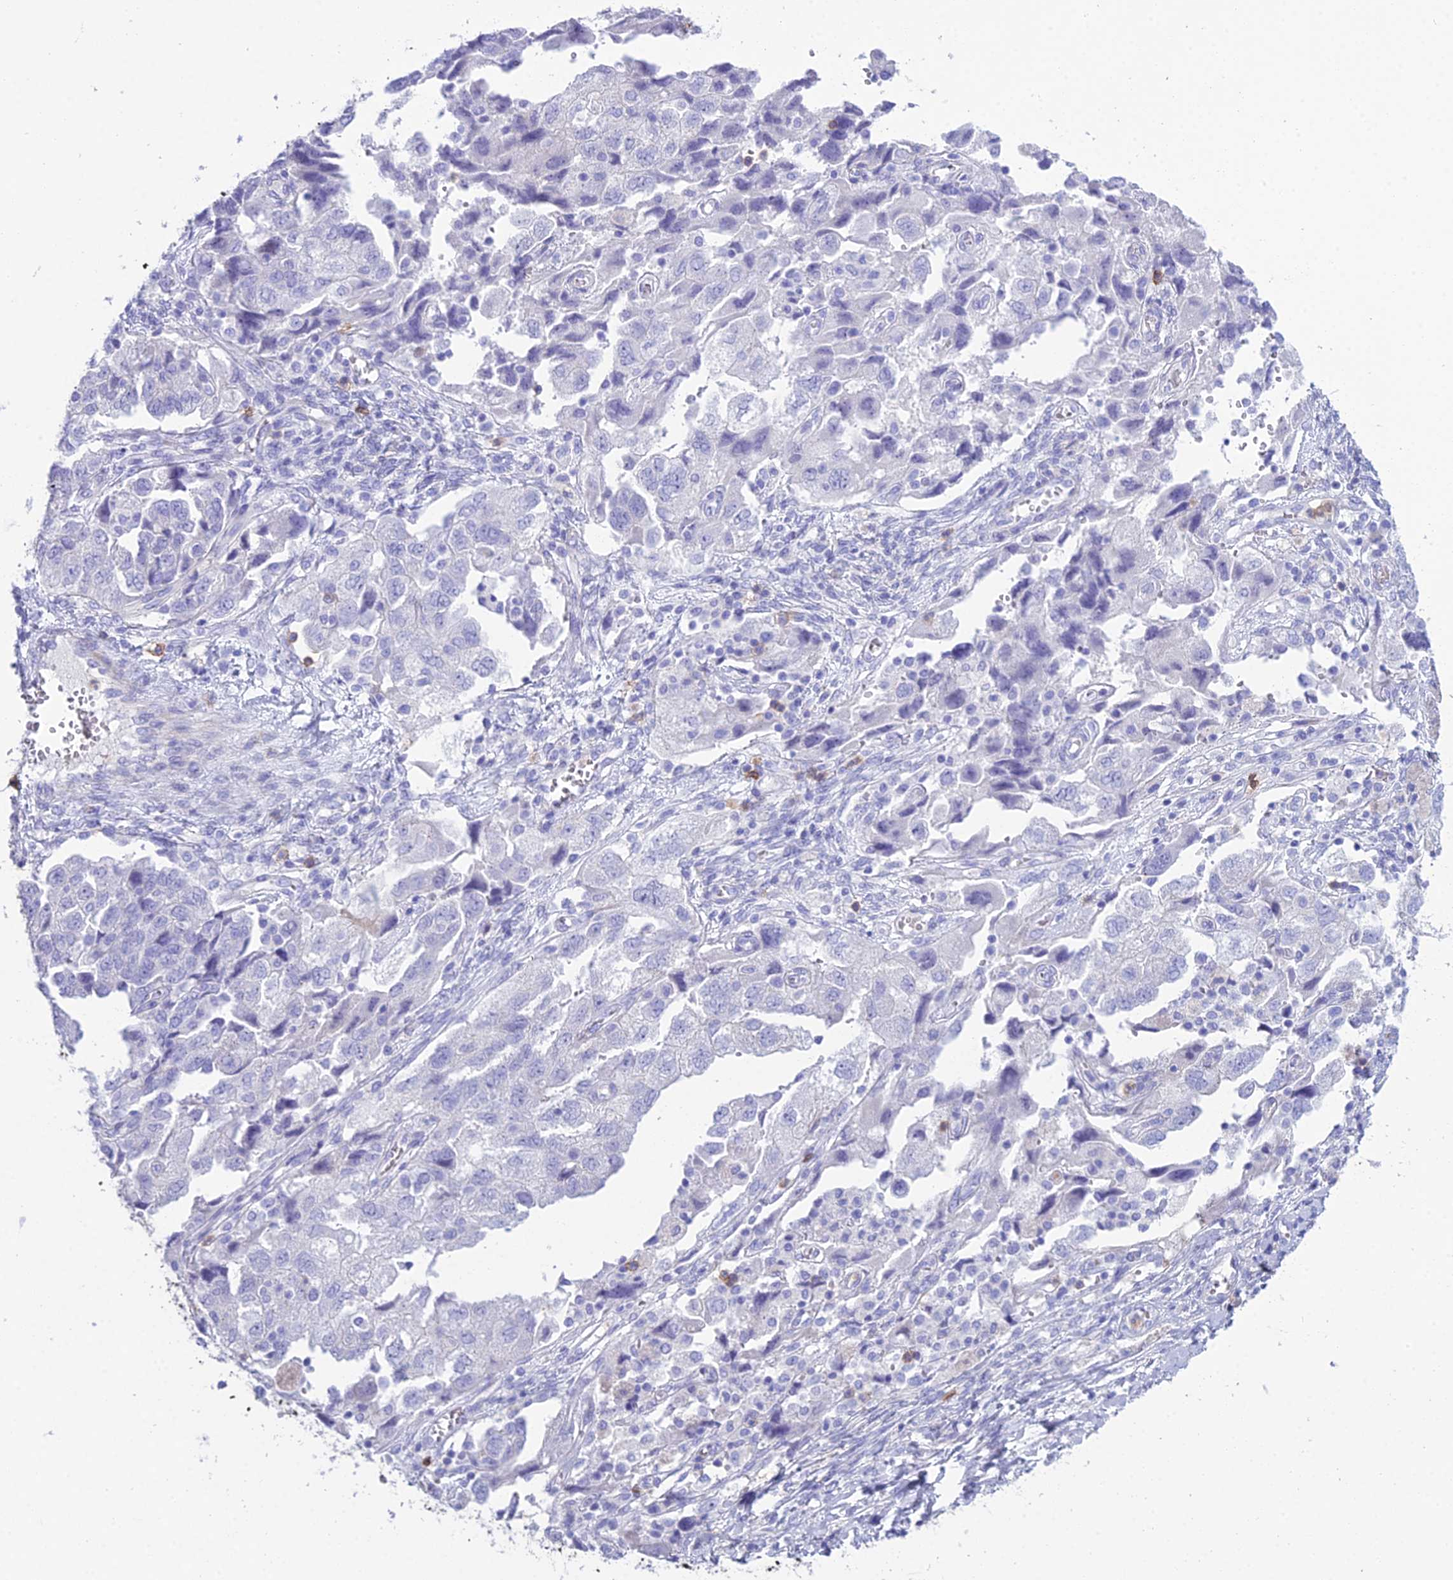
{"staining": {"intensity": "negative", "quantity": "none", "location": "none"}, "tissue": "ovarian cancer", "cell_type": "Tumor cells", "image_type": "cancer", "snomed": [{"axis": "morphology", "description": "Carcinoma, NOS"}, {"axis": "morphology", "description": "Cystadenocarcinoma, serous, NOS"}, {"axis": "topography", "description": "Ovary"}], "caption": "Micrograph shows no significant protein positivity in tumor cells of serous cystadenocarcinoma (ovarian). (DAB (3,3'-diaminobenzidine) immunohistochemistry (IHC) with hematoxylin counter stain).", "gene": "OR1Q1", "patient": {"sex": "female", "age": 69}}